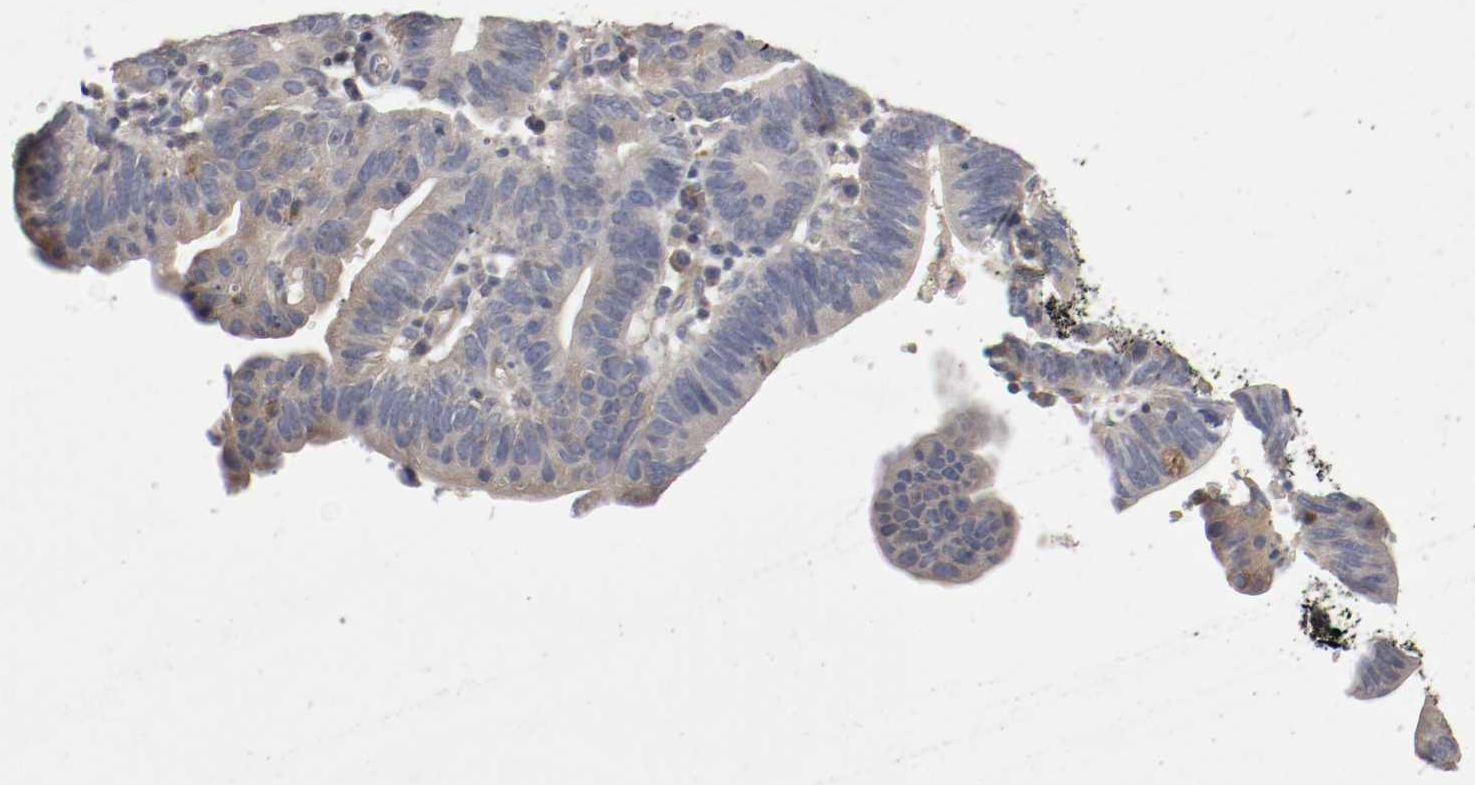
{"staining": {"intensity": "weak", "quantity": ">75%", "location": "cytoplasmic/membranous"}, "tissue": "stomach cancer", "cell_type": "Tumor cells", "image_type": "cancer", "snomed": [{"axis": "morphology", "description": "Adenocarcinoma, NOS"}, {"axis": "topography", "description": "Stomach"}], "caption": "Protein expression analysis of stomach cancer (adenocarcinoma) displays weak cytoplasmic/membranous staining in approximately >75% of tumor cells.", "gene": "REN", "patient": {"sex": "male", "age": 59}}